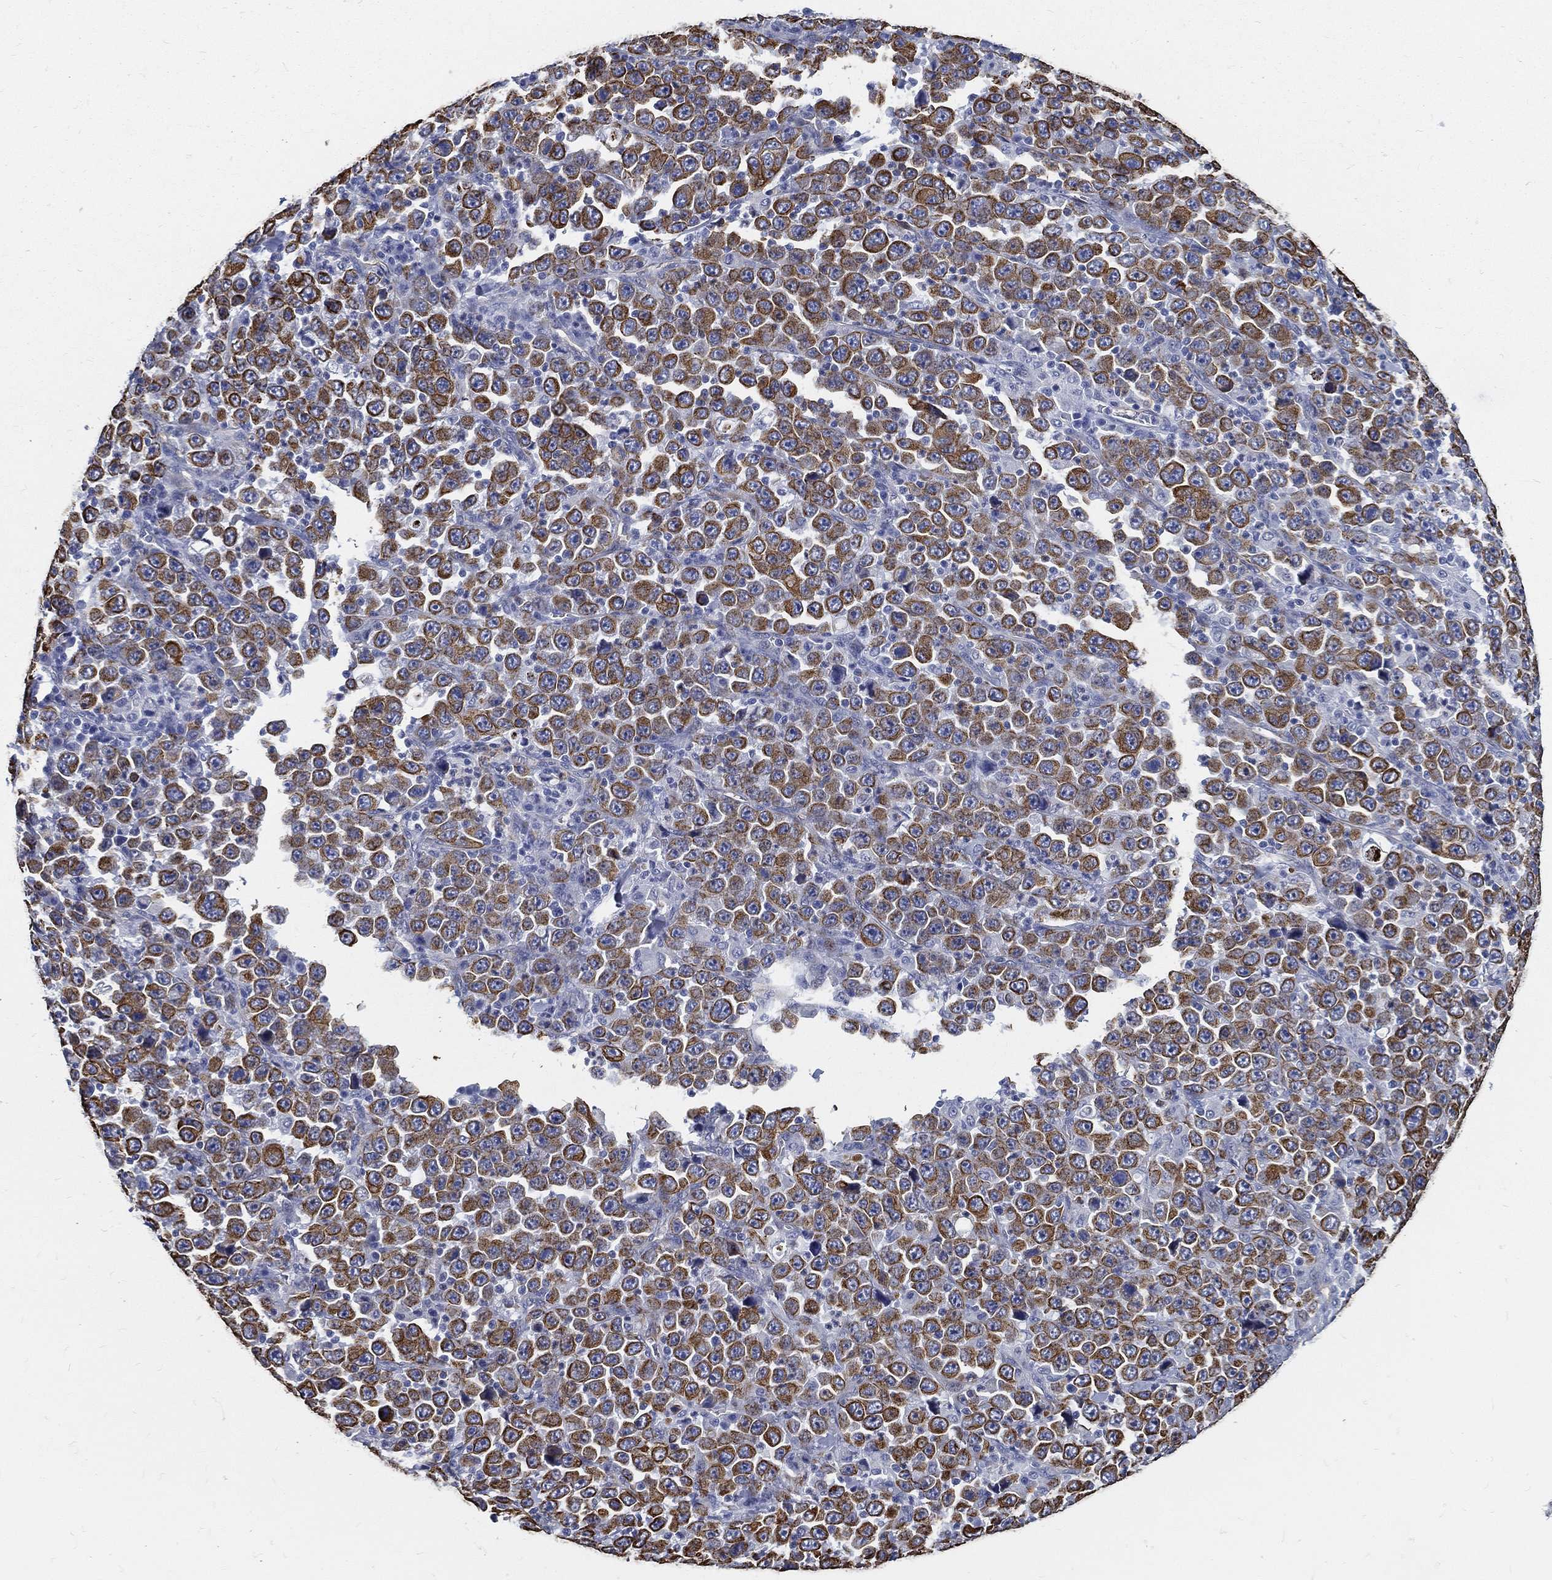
{"staining": {"intensity": "moderate", "quantity": ">75%", "location": "cytoplasmic/membranous"}, "tissue": "stomach cancer", "cell_type": "Tumor cells", "image_type": "cancer", "snomed": [{"axis": "morphology", "description": "Normal tissue, NOS"}, {"axis": "morphology", "description": "Adenocarcinoma, NOS"}, {"axis": "topography", "description": "Stomach, upper"}, {"axis": "topography", "description": "Stomach"}], "caption": "Tumor cells exhibit medium levels of moderate cytoplasmic/membranous positivity in about >75% of cells in human stomach cancer (adenocarcinoma). The protein is shown in brown color, while the nuclei are stained blue.", "gene": "NEDD9", "patient": {"sex": "male", "age": 59}}